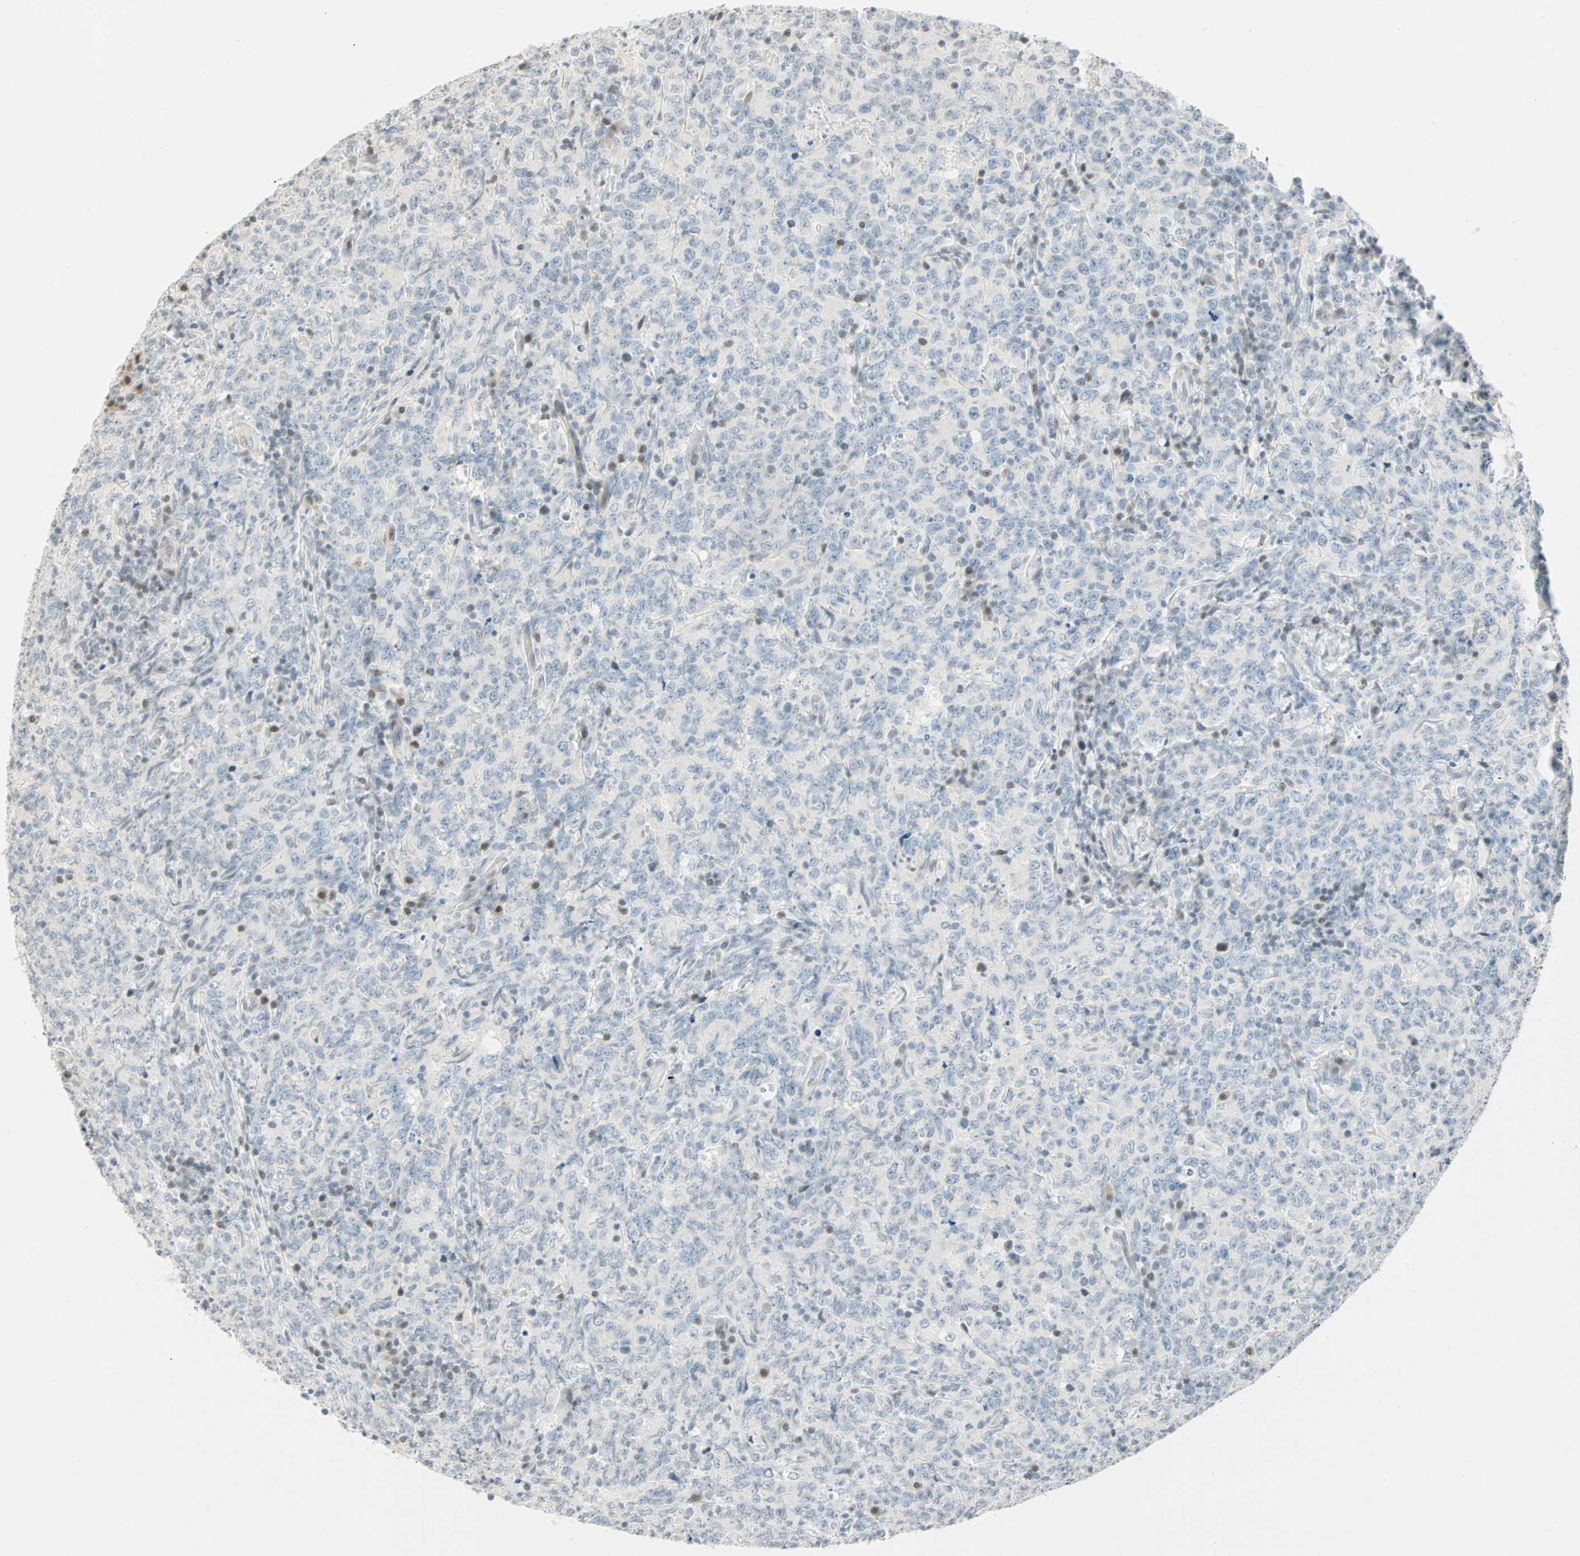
{"staining": {"intensity": "weak", "quantity": "<25%", "location": "nuclear"}, "tissue": "lymphoma", "cell_type": "Tumor cells", "image_type": "cancer", "snomed": [{"axis": "morphology", "description": "Malignant lymphoma, non-Hodgkin's type, High grade"}, {"axis": "topography", "description": "Tonsil"}], "caption": "This is an IHC micrograph of lymphoma. There is no staining in tumor cells.", "gene": "SMAD3", "patient": {"sex": "female", "age": 36}}